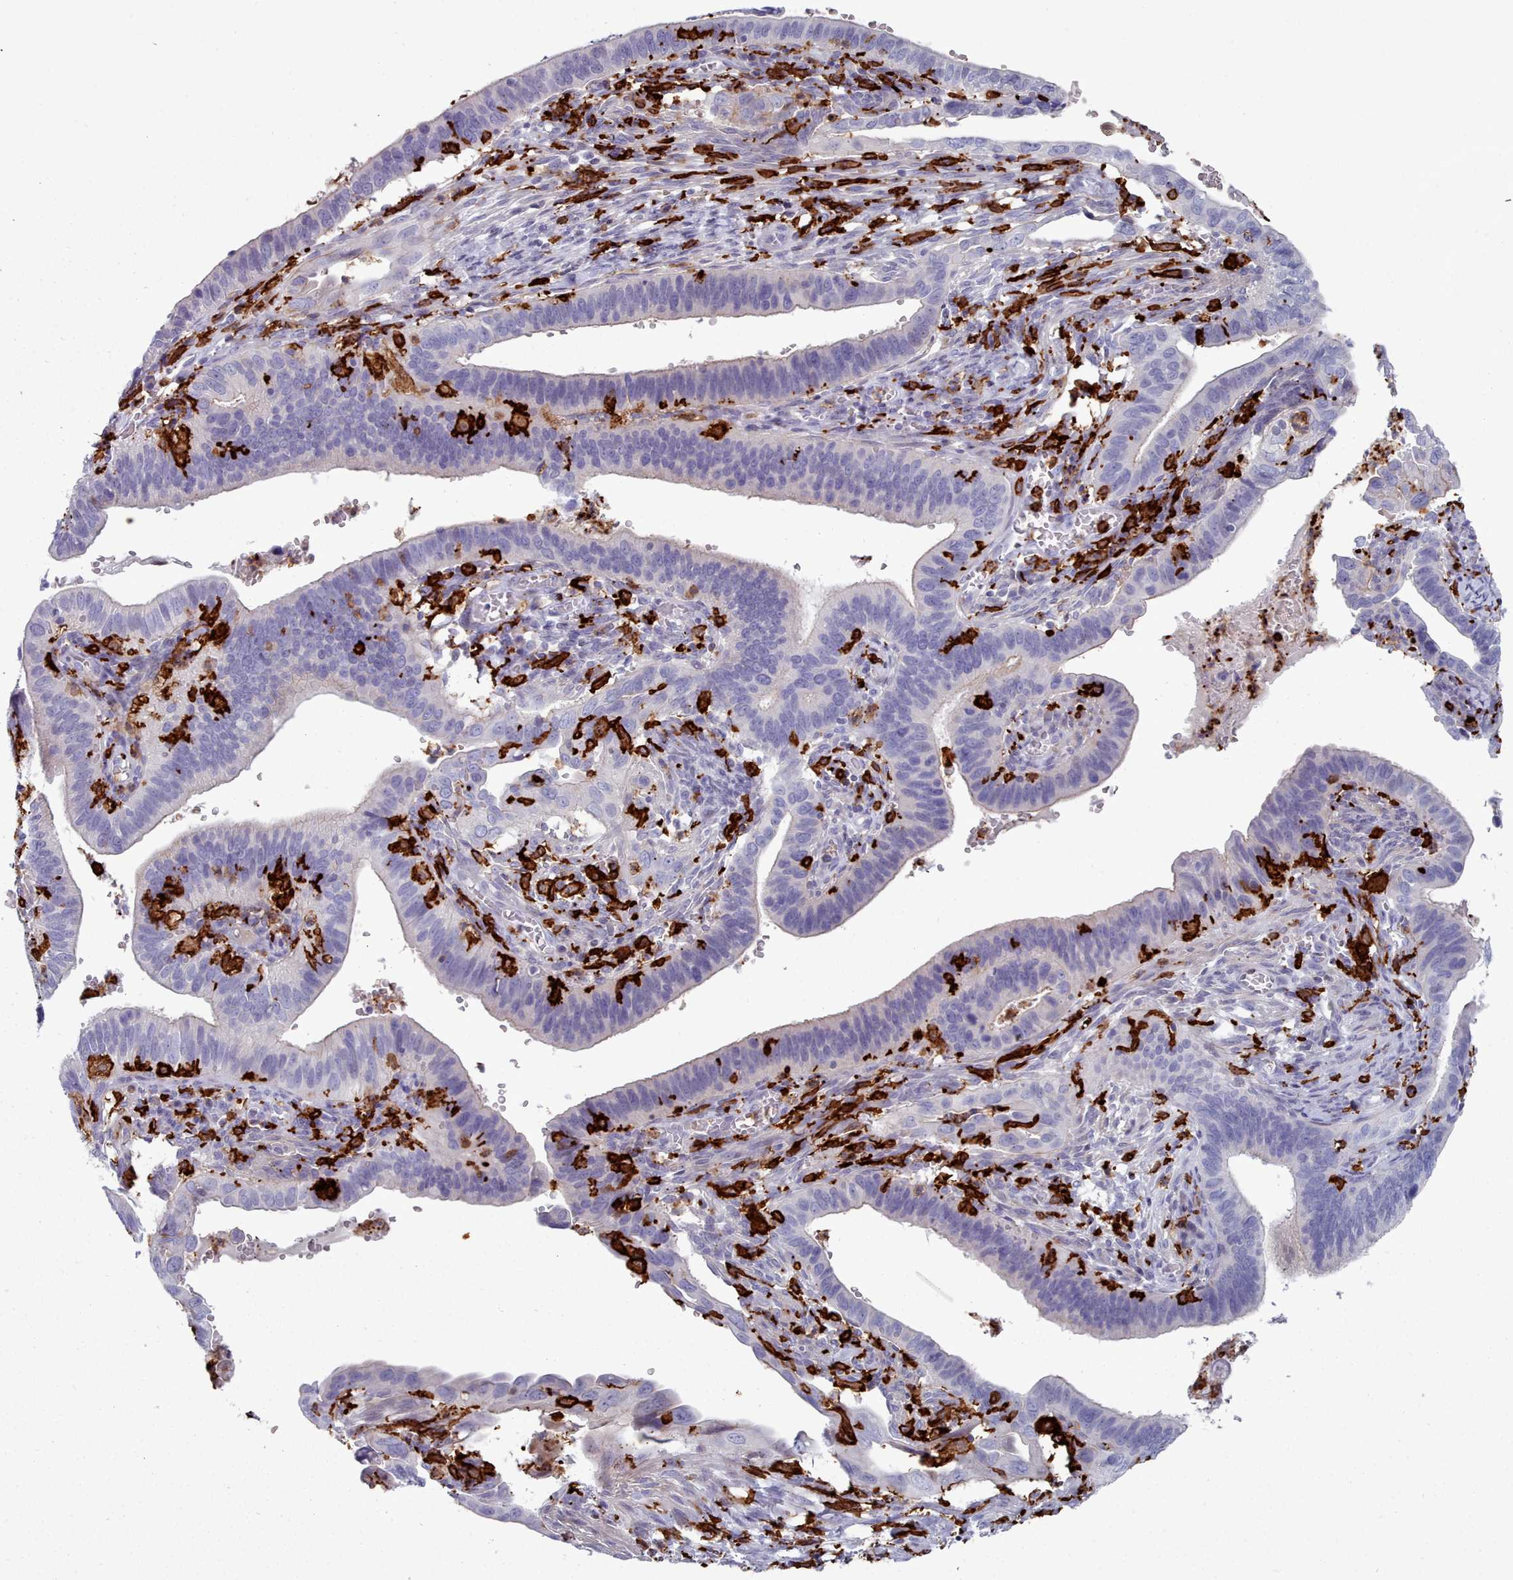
{"staining": {"intensity": "negative", "quantity": "none", "location": "none"}, "tissue": "cervical cancer", "cell_type": "Tumor cells", "image_type": "cancer", "snomed": [{"axis": "morphology", "description": "Adenocarcinoma, NOS"}, {"axis": "topography", "description": "Cervix"}], "caption": "Immunohistochemistry (IHC) micrograph of neoplastic tissue: cervical cancer (adenocarcinoma) stained with DAB demonstrates no significant protein staining in tumor cells. (Brightfield microscopy of DAB immunohistochemistry at high magnification).", "gene": "AIF1", "patient": {"sex": "female", "age": 42}}